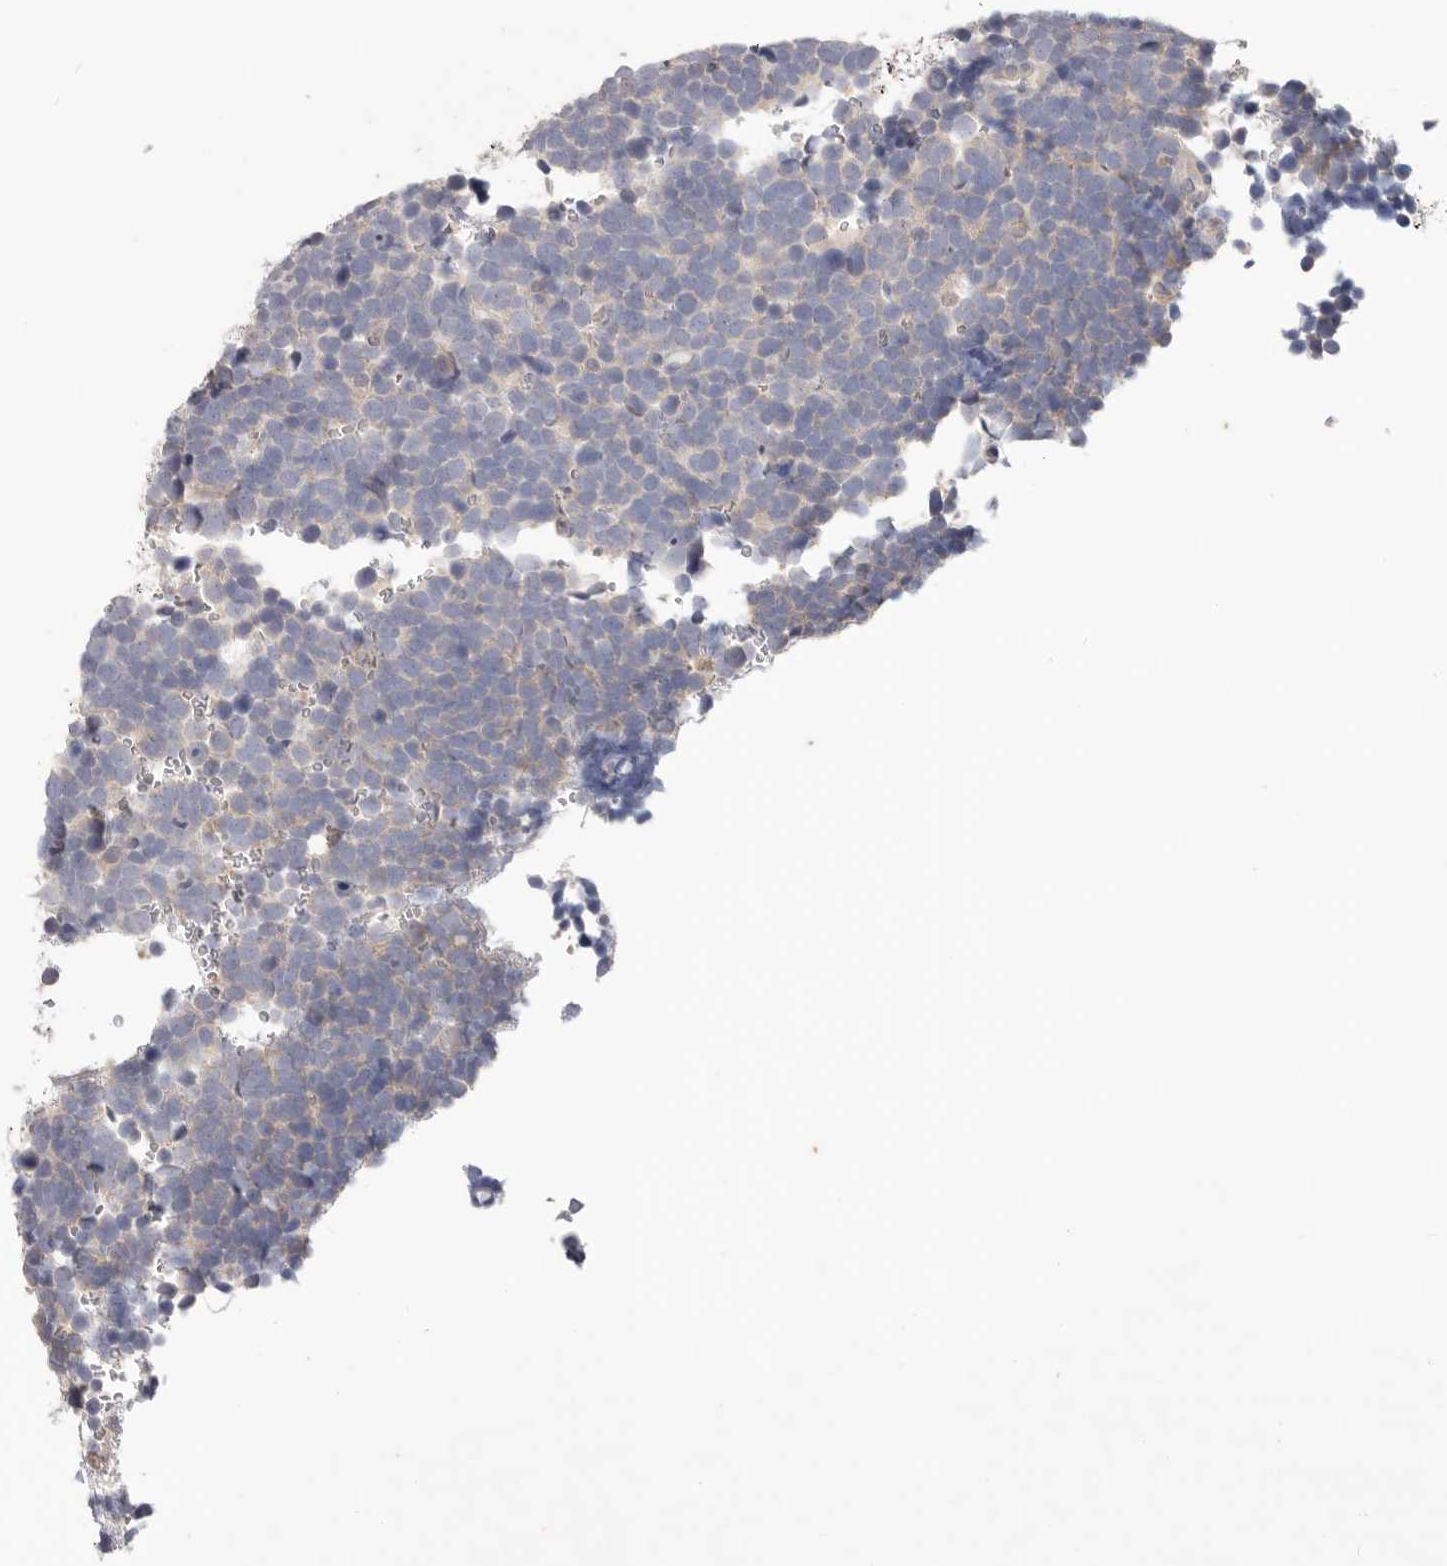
{"staining": {"intensity": "negative", "quantity": "none", "location": "none"}, "tissue": "urothelial cancer", "cell_type": "Tumor cells", "image_type": "cancer", "snomed": [{"axis": "morphology", "description": "Urothelial carcinoma, High grade"}, {"axis": "topography", "description": "Urinary bladder"}], "caption": "DAB (3,3'-diaminobenzidine) immunohistochemical staining of human urothelial carcinoma (high-grade) shows no significant expression in tumor cells.", "gene": "WDR77", "patient": {"sex": "female", "age": 82}}